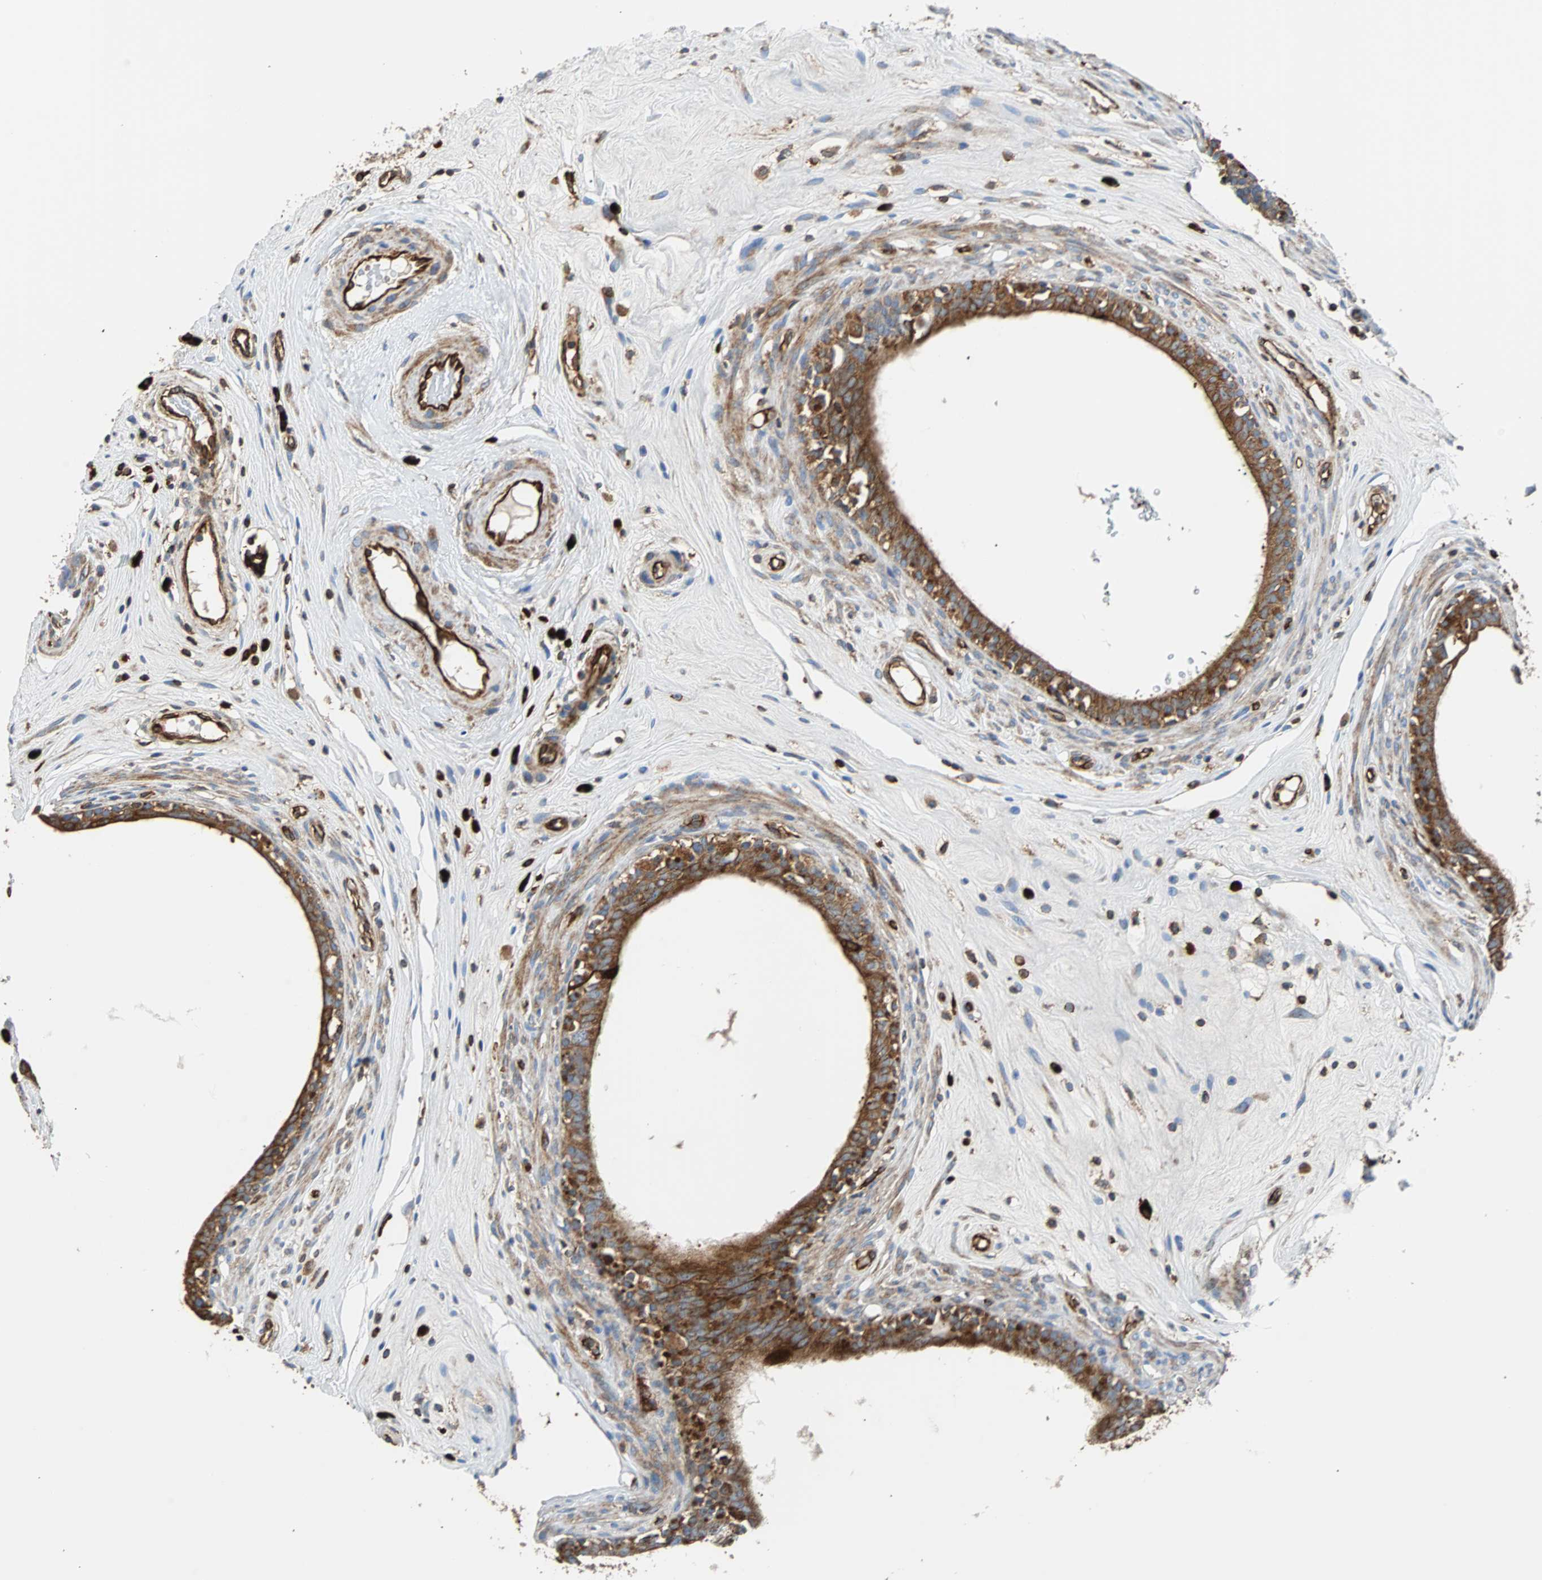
{"staining": {"intensity": "moderate", "quantity": ">75%", "location": "cytoplasmic/membranous"}, "tissue": "epididymis", "cell_type": "Glandular cells", "image_type": "normal", "snomed": [{"axis": "morphology", "description": "Normal tissue, NOS"}, {"axis": "morphology", "description": "Inflammation, NOS"}, {"axis": "topography", "description": "Epididymis"}], "caption": "Glandular cells reveal moderate cytoplasmic/membranous positivity in approximately >75% of cells in benign epididymis.", "gene": "PLCG2", "patient": {"sex": "male", "age": 84}}